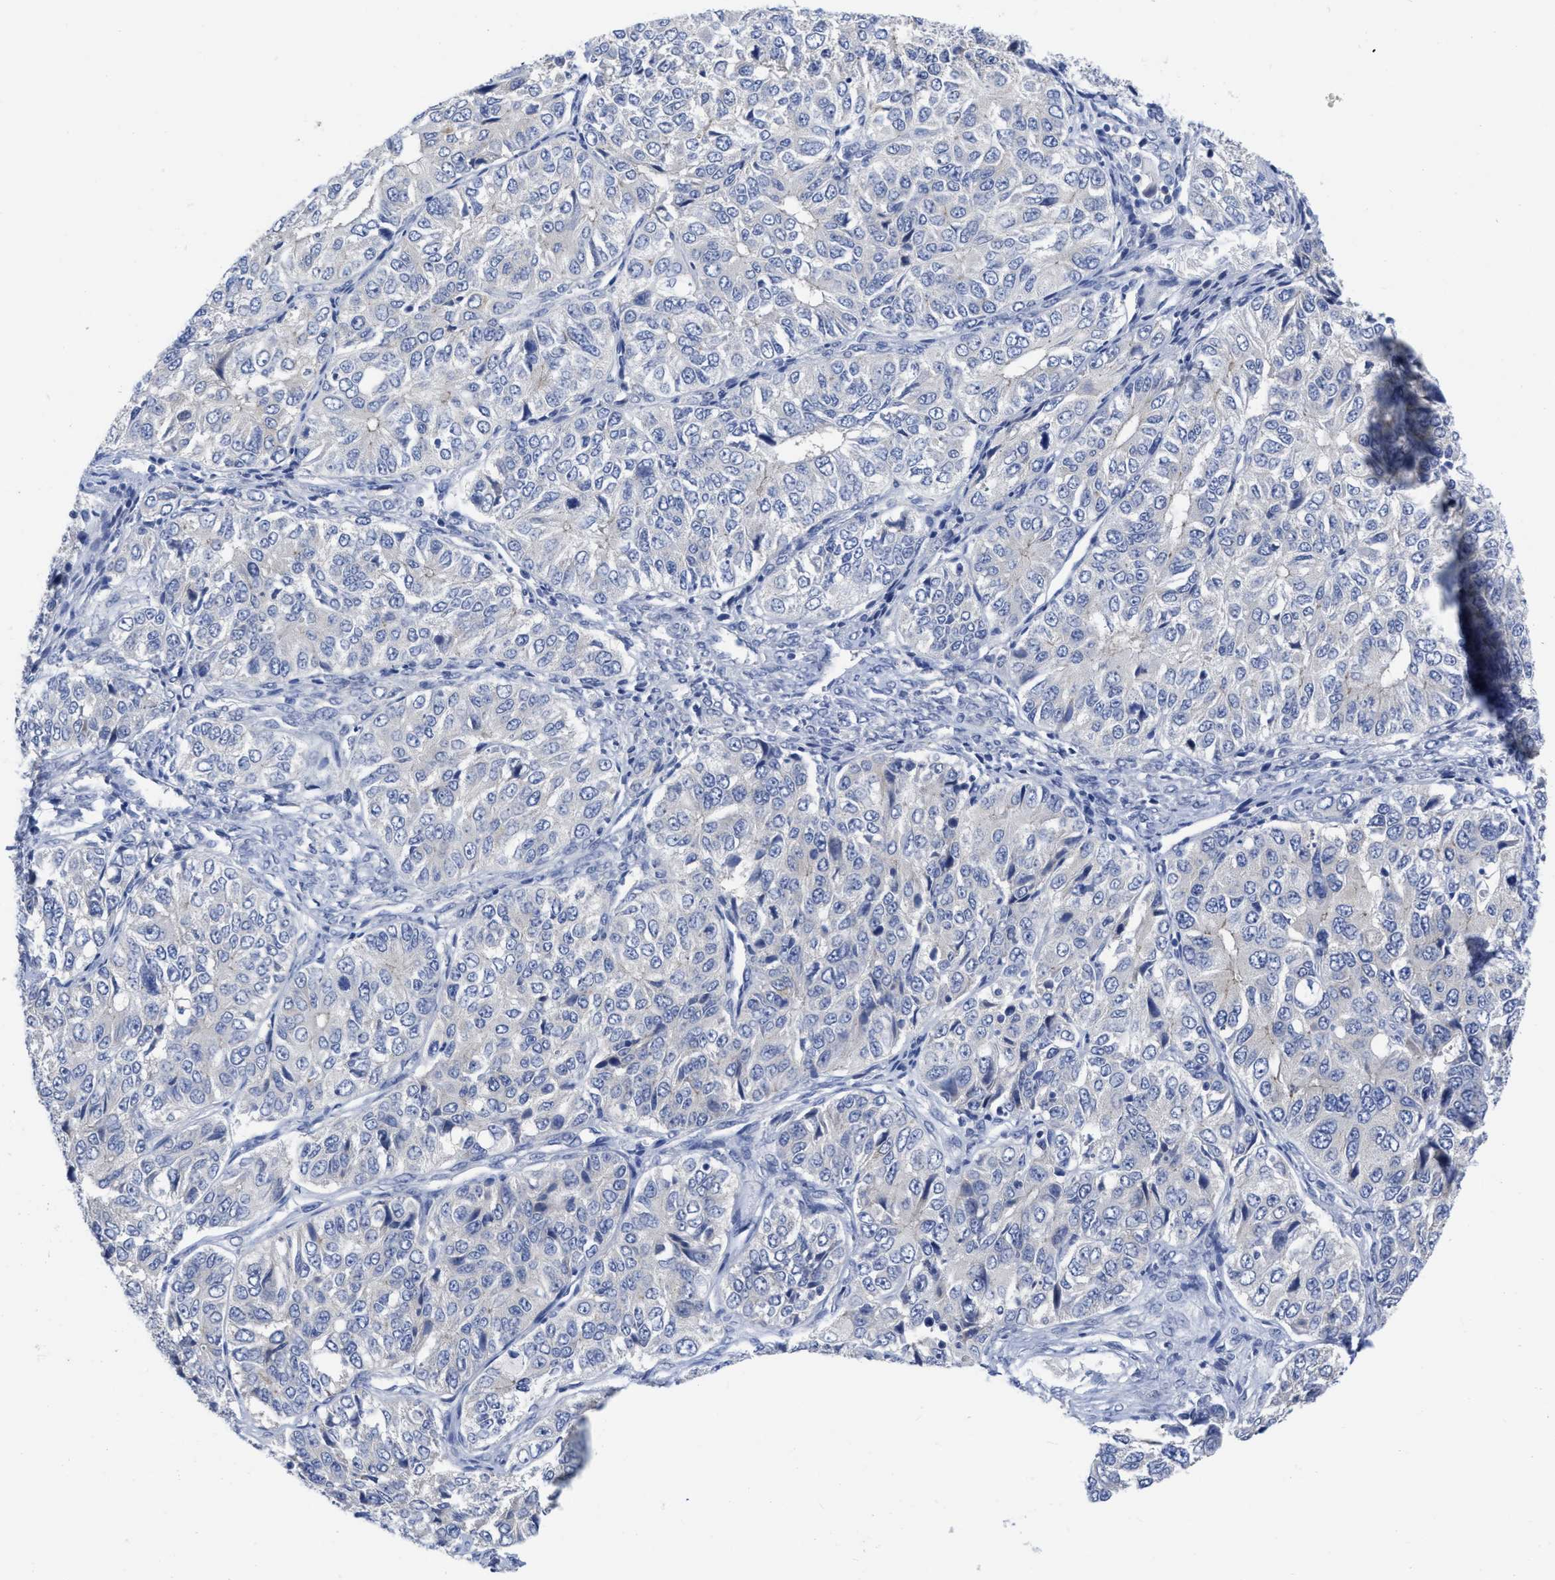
{"staining": {"intensity": "negative", "quantity": "none", "location": "none"}, "tissue": "ovarian cancer", "cell_type": "Tumor cells", "image_type": "cancer", "snomed": [{"axis": "morphology", "description": "Carcinoma, endometroid"}, {"axis": "topography", "description": "Ovary"}], "caption": "This is an immunohistochemistry (IHC) image of endometroid carcinoma (ovarian). There is no expression in tumor cells.", "gene": "ACKR1", "patient": {"sex": "female", "age": 51}}